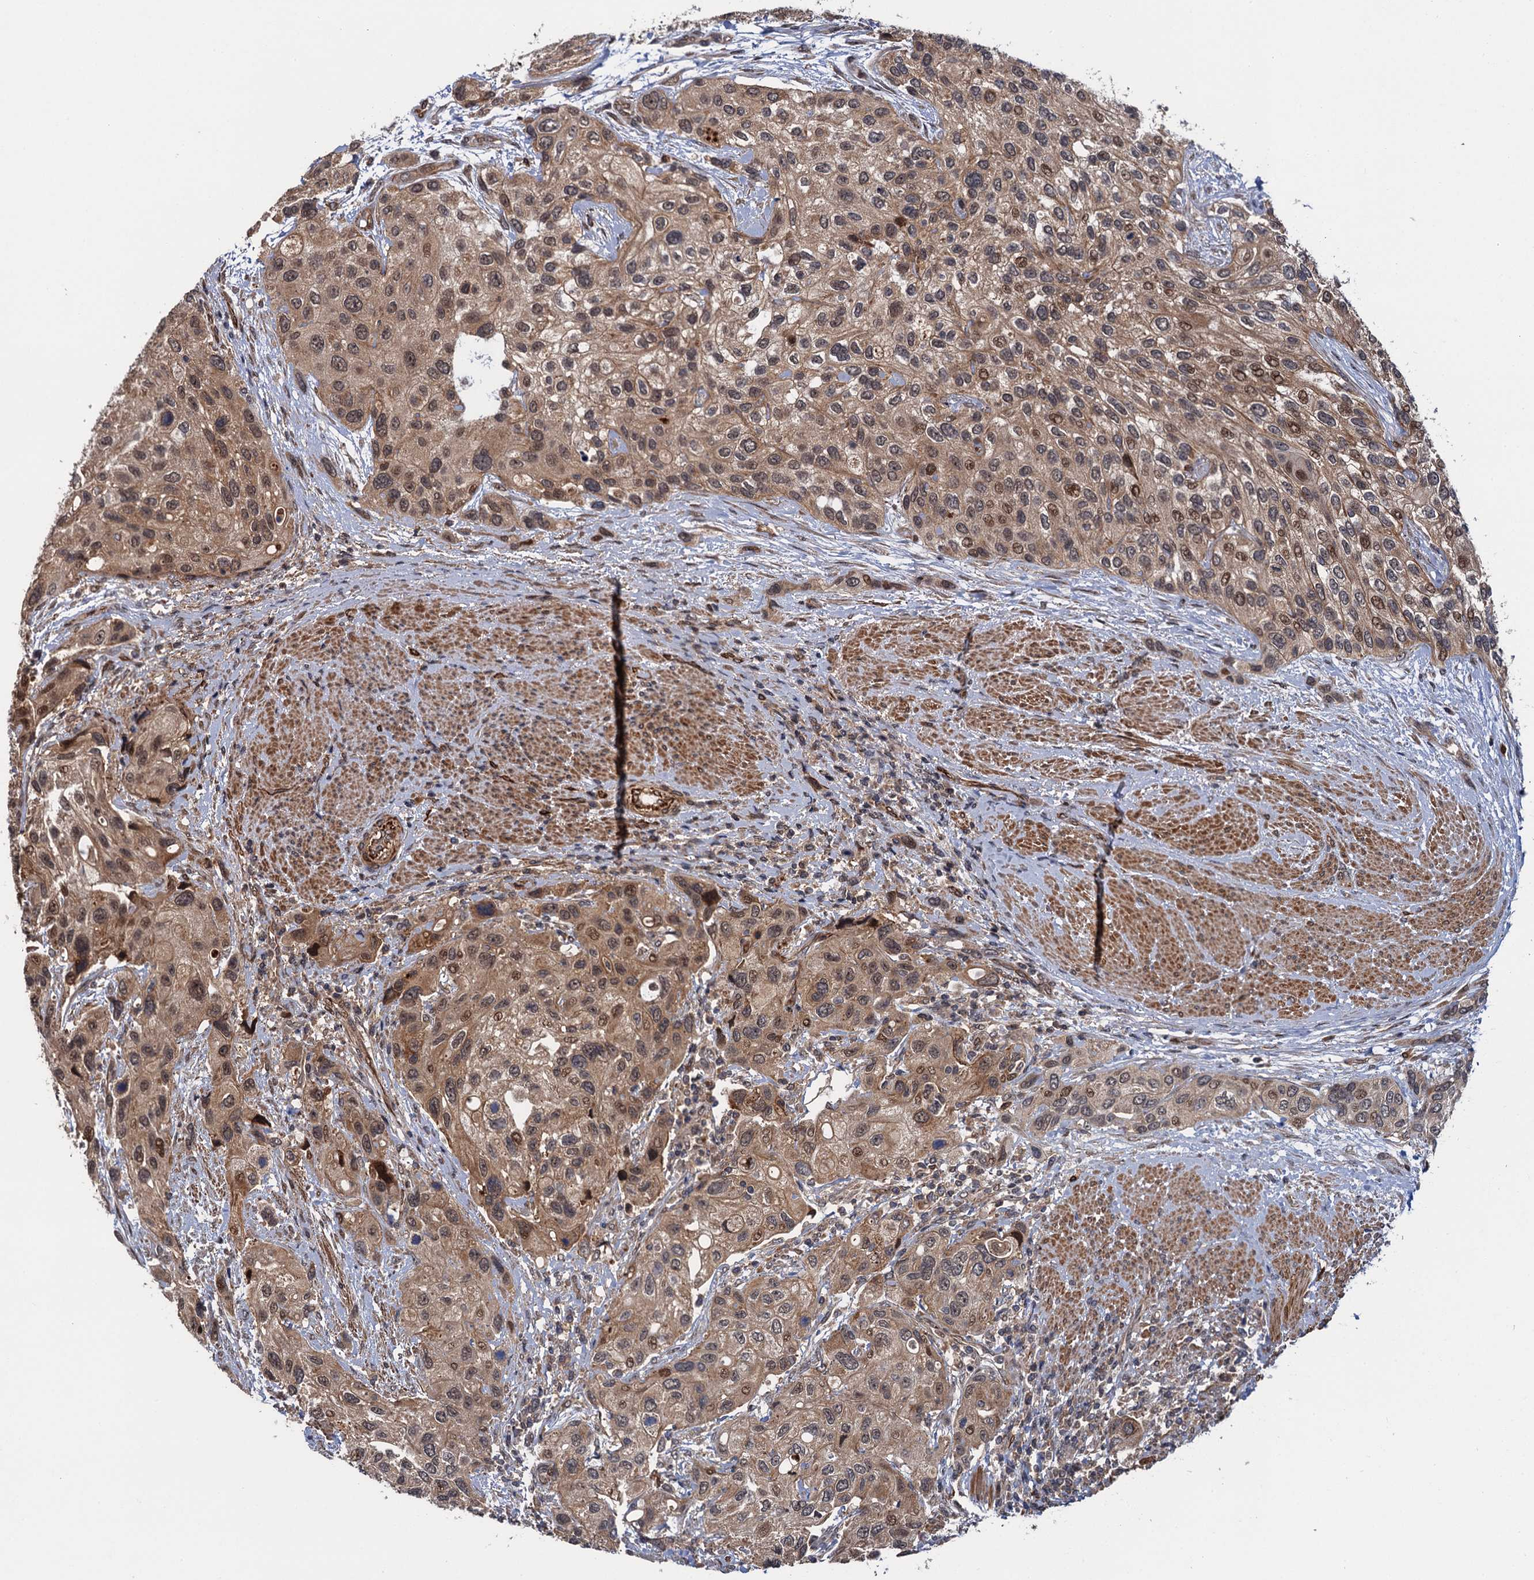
{"staining": {"intensity": "moderate", "quantity": ">75%", "location": "cytoplasmic/membranous,nuclear"}, "tissue": "urothelial cancer", "cell_type": "Tumor cells", "image_type": "cancer", "snomed": [{"axis": "morphology", "description": "Normal tissue, NOS"}, {"axis": "morphology", "description": "Urothelial carcinoma, High grade"}, {"axis": "topography", "description": "Vascular tissue"}, {"axis": "topography", "description": "Urinary bladder"}], "caption": "Immunohistochemistry of high-grade urothelial carcinoma reveals medium levels of moderate cytoplasmic/membranous and nuclear staining in about >75% of tumor cells.", "gene": "FSIP1", "patient": {"sex": "female", "age": 56}}